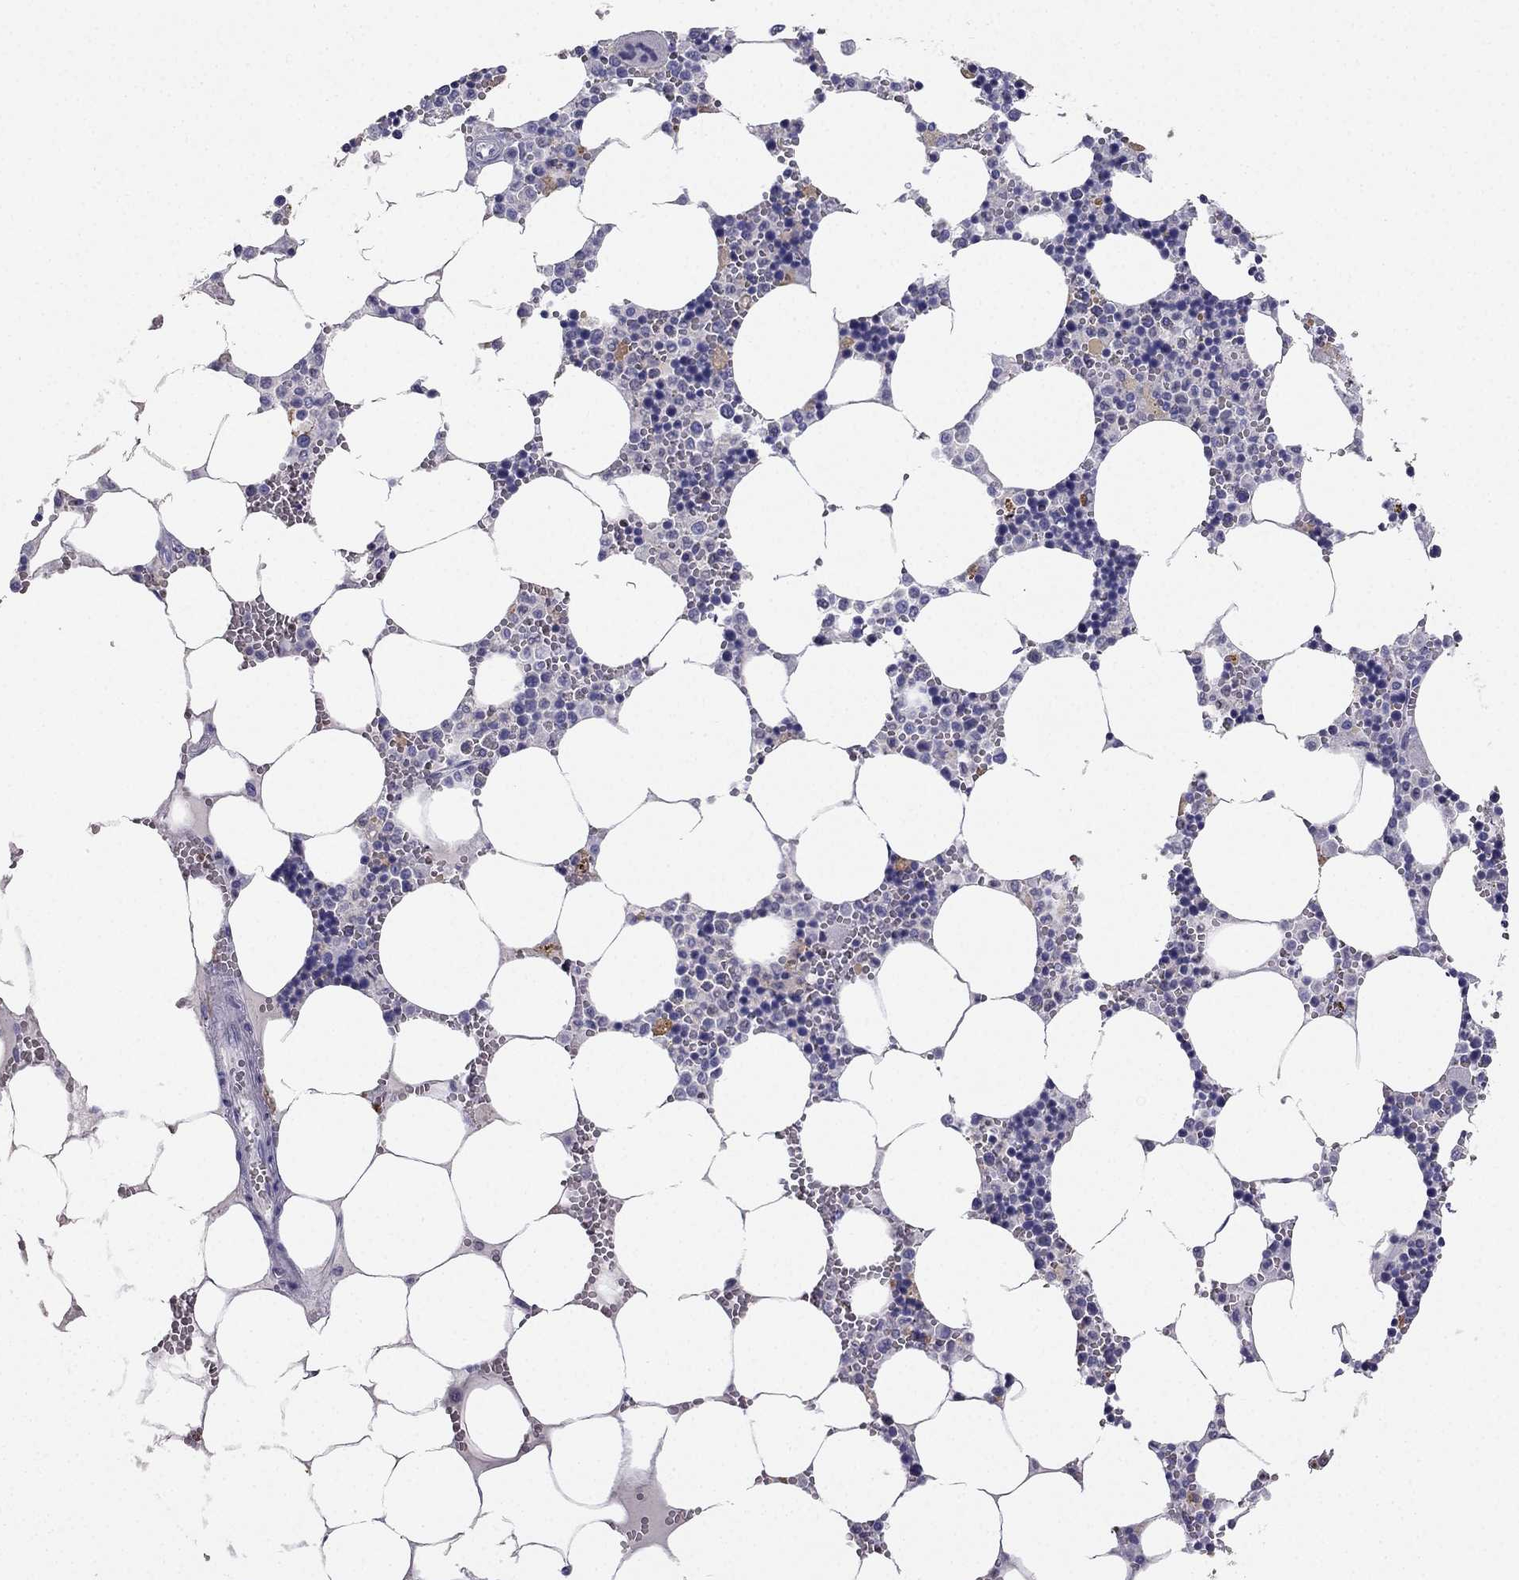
{"staining": {"intensity": "moderate", "quantity": "<25%", "location": "cytoplasmic/membranous"}, "tissue": "bone marrow", "cell_type": "Hematopoietic cells", "image_type": "normal", "snomed": [{"axis": "morphology", "description": "Normal tissue, NOS"}, {"axis": "topography", "description": "Bone marrow"}], "caption": "This is a photomicrograph of immunohistochemistry (IHC) staining of normal bone marrow, which shows moderate positivity in the cytoplasmic/membranous of hematopoietic cells.", "gene": "RSPH14", "patient": {"sex": "male", "age": 54}}